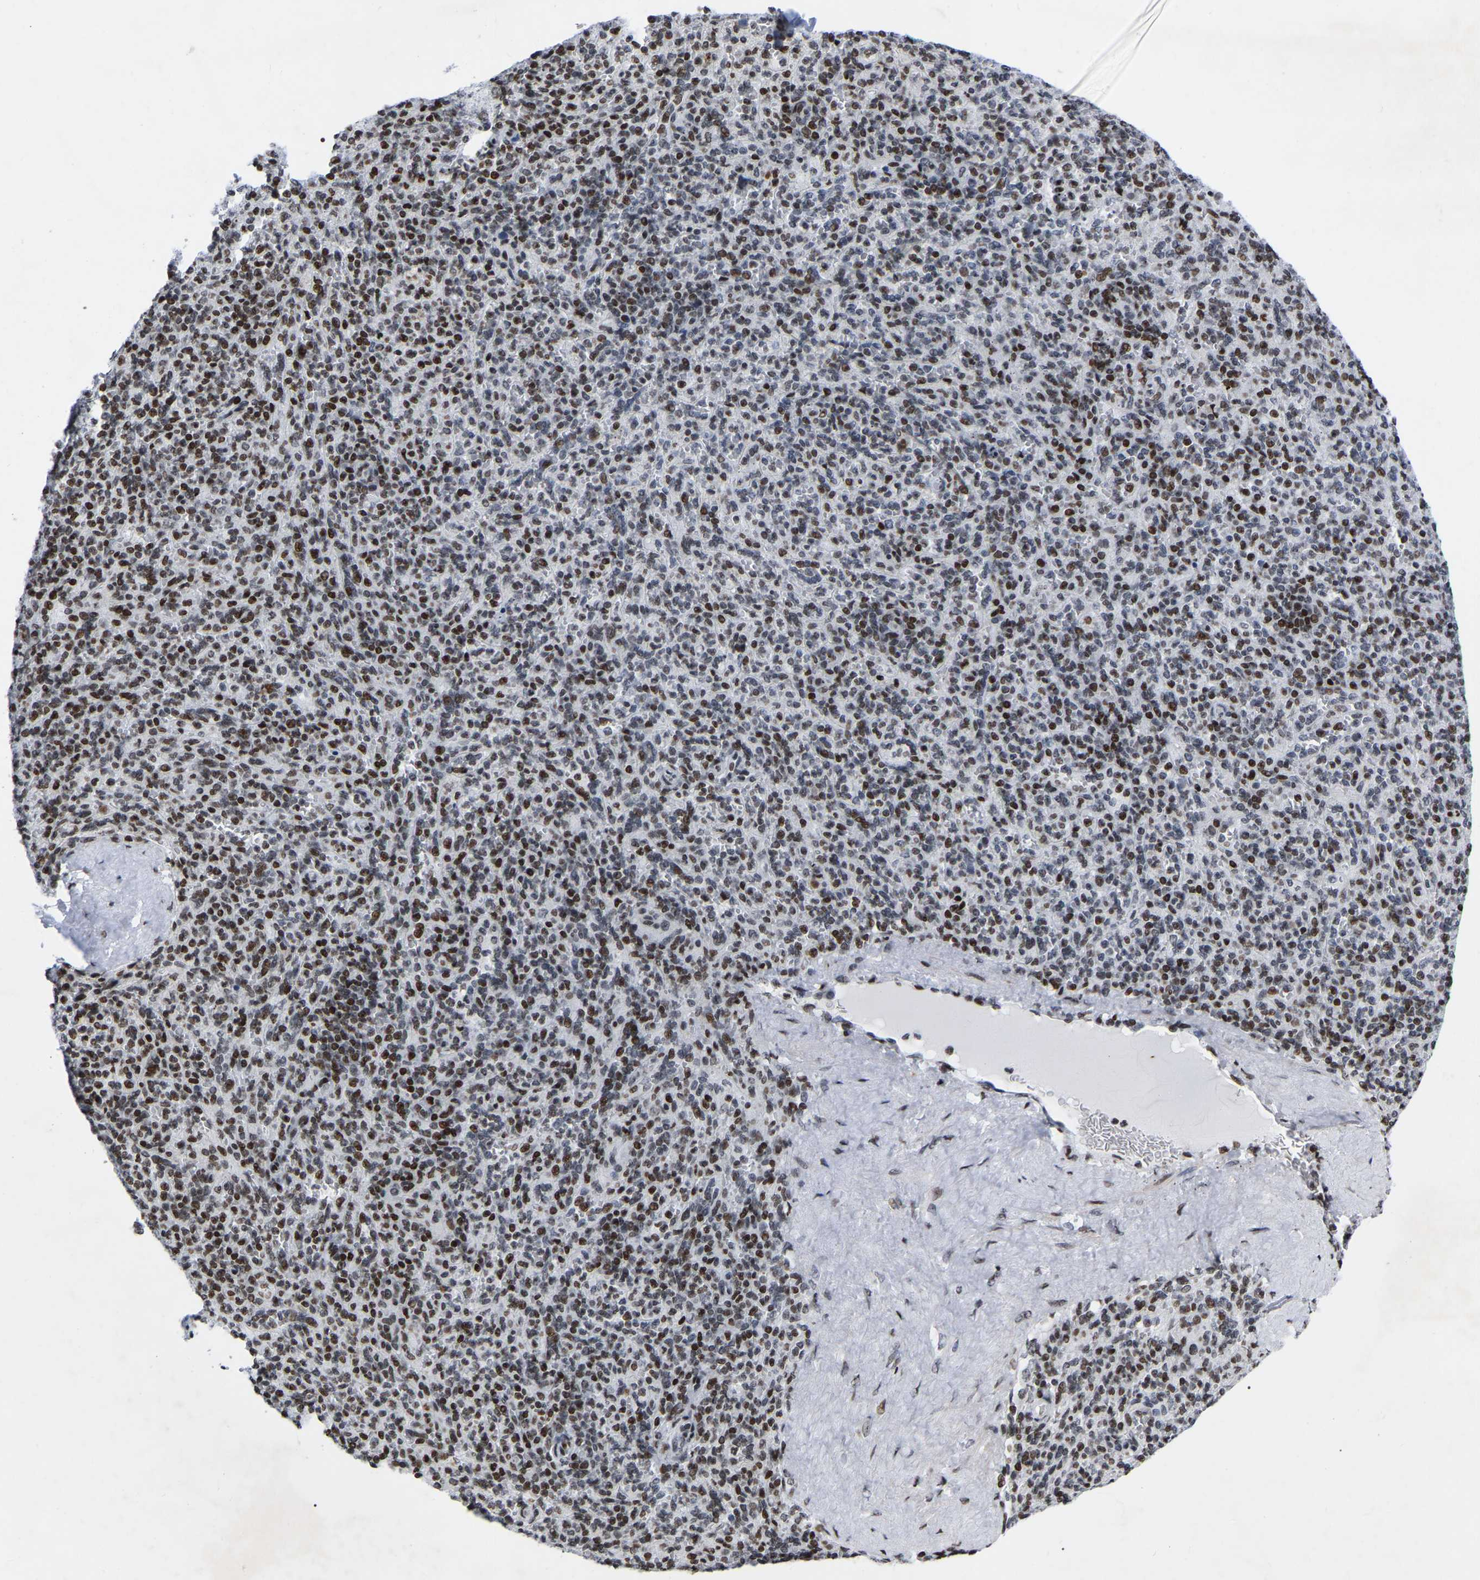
{"staining": {"intensity": "moderate", "quantity": "25%-75%", "location": "nuclear"}, "tissue": "spleen", "cell_type": "Cells in red pulp", "image_type": "normal", "snomed": [{"axis": "morphology", "description": "Normal tissue, NOS"}, {"axis": "topography", "description": "Spleen"}], "caption": "Spleen stained for a protein (brown) demonstrates moderate nuclear positive positivity in about 25%-75% of cells in red pulp.", "gene": "PRCC", "patient": {"sex": "male", "age": 36}}